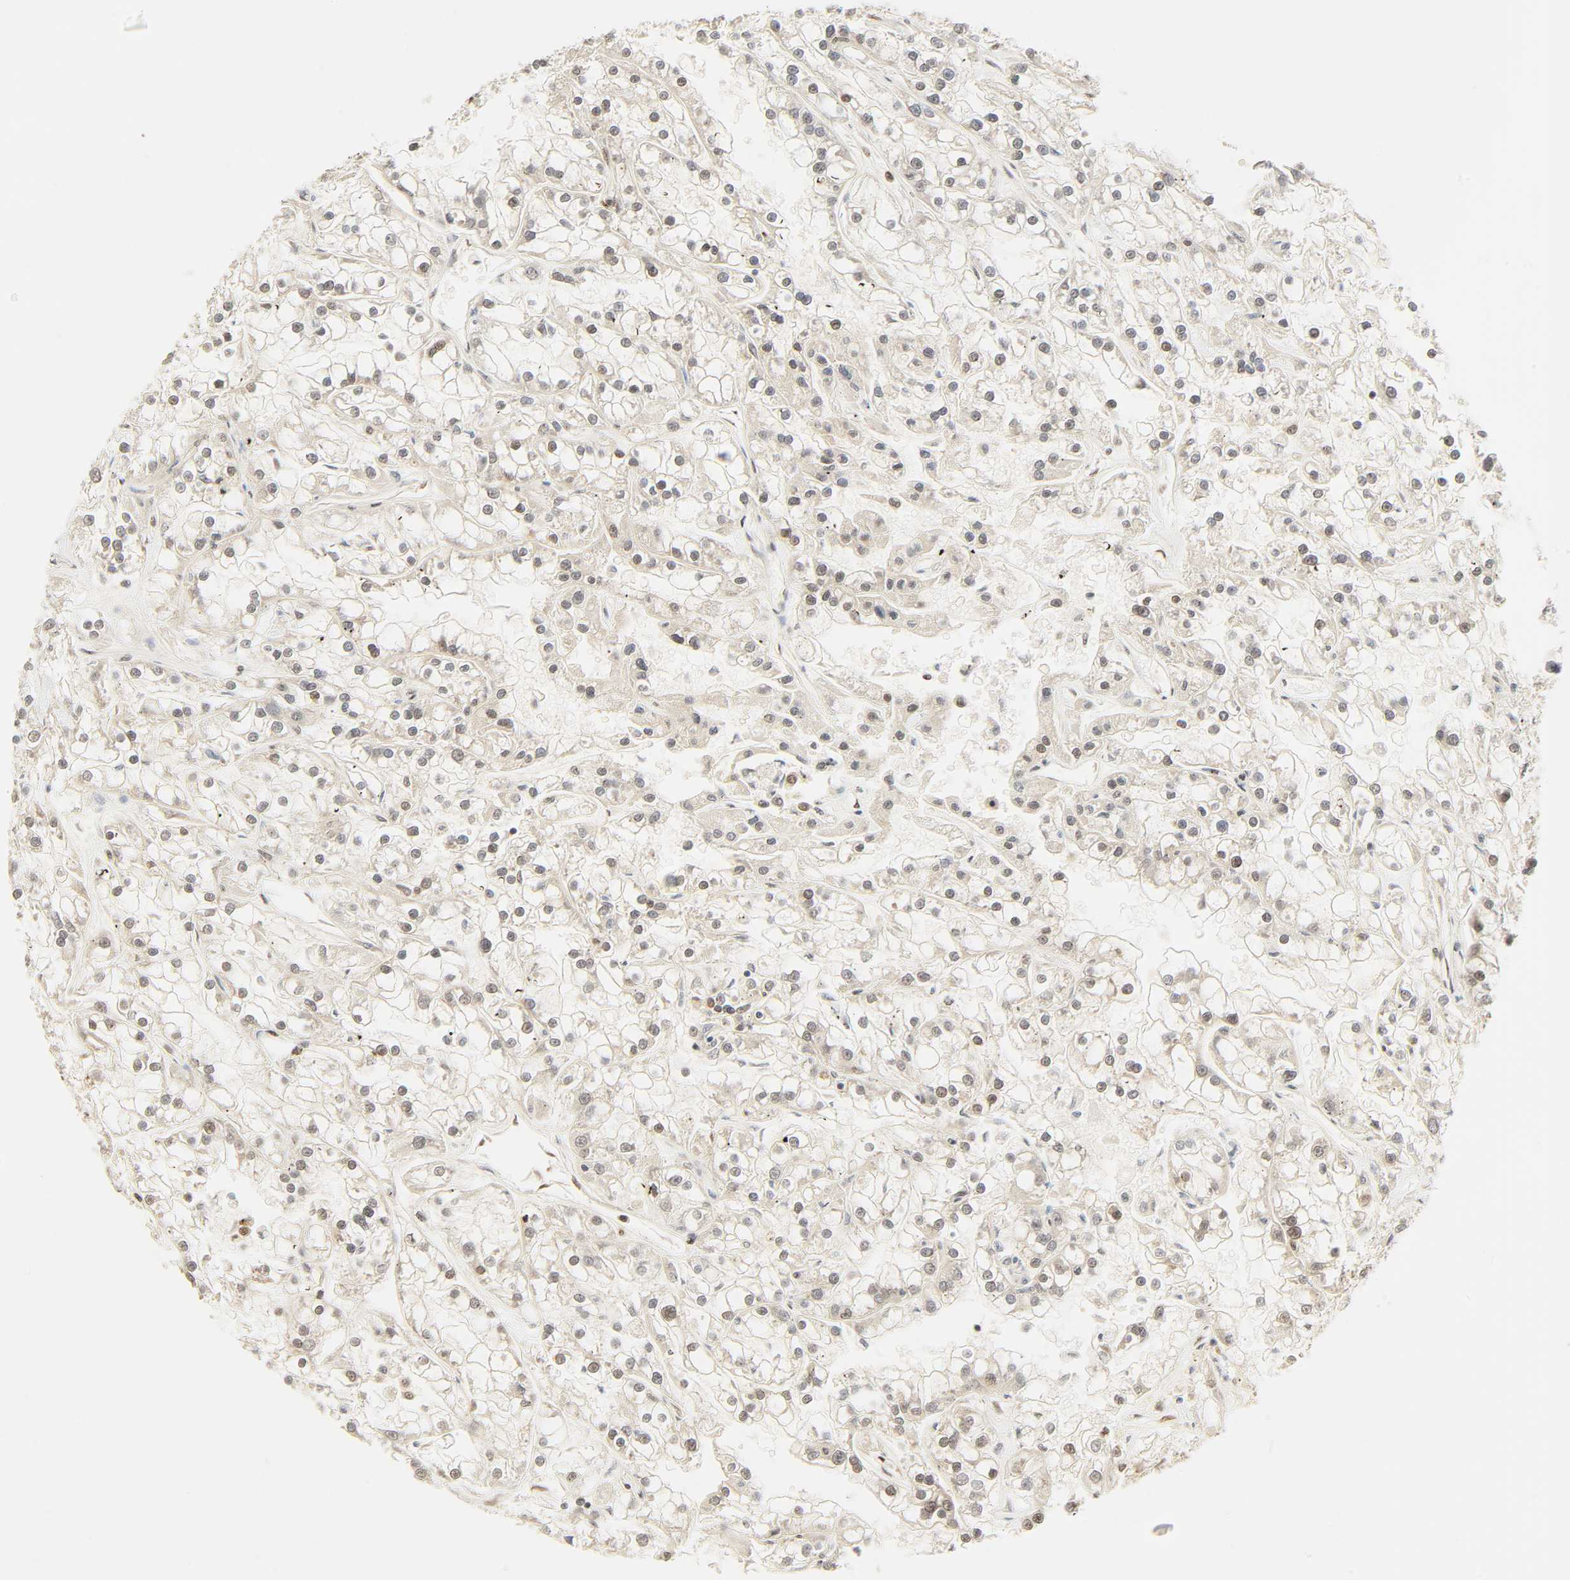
{"staining": {"intensity": "weak", "quantity": "25%-75%", "location": "nuclear"}, "tissue": "renal cancer", "cell_type": "Tumor cells", "image_type": "cancer", "snomed": [{"axis": "morphology", "description": "Adenocarcinoma, NOS"}, {"axis": "topography", "description": "Kidney"}], "caption": "Weak nuclear protein staining is identified in approximately 25%-75% of tumor cells in renal cancer (adenocarcinoma). (IHC, brightfield microscopy, high magnification).", "gene": "UBC", "patient": {"sex": "female", "age": 52}}